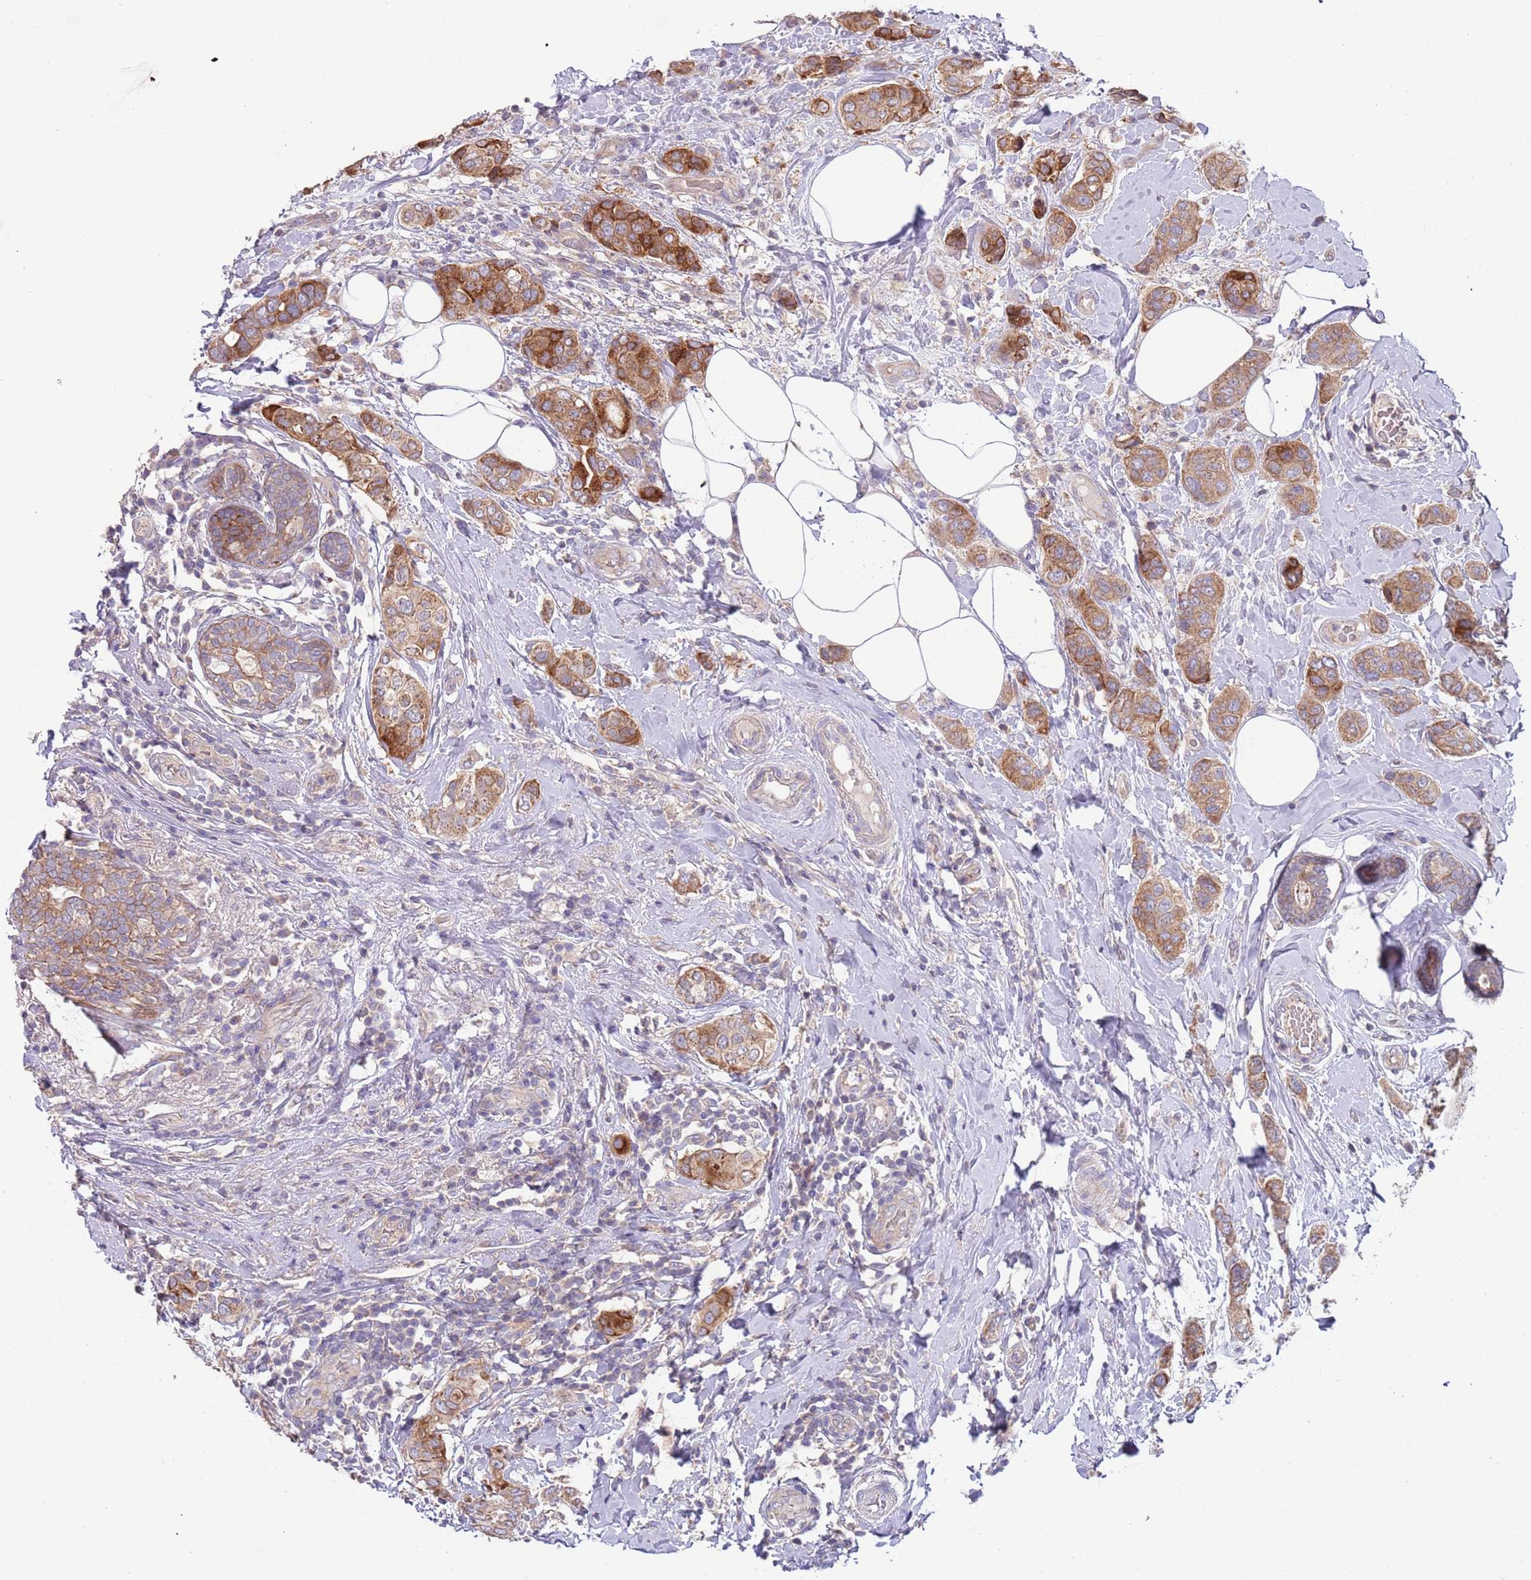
{"staining": {"intensity": "moderate", "quantity": ">75%", "location": "cytoplasmic/membranous"}, "tissue": "breast cancer", "cell_type": "Tumor cells", "image_type": "cancer", "snomed": [{"axis": "morphology", "description": "Lobular carcinoma"}, {"axis": "topography", "description": "Breast"}], "caption": "Human breast cancer (lobular carcinoma) stained for a protein (brown) exhibits moderate cytoplasmic/membranous positive expression in about >75% of tumor cells.", "gene": "ABCC10", "patient": {"sex": "female", "age": 51}}